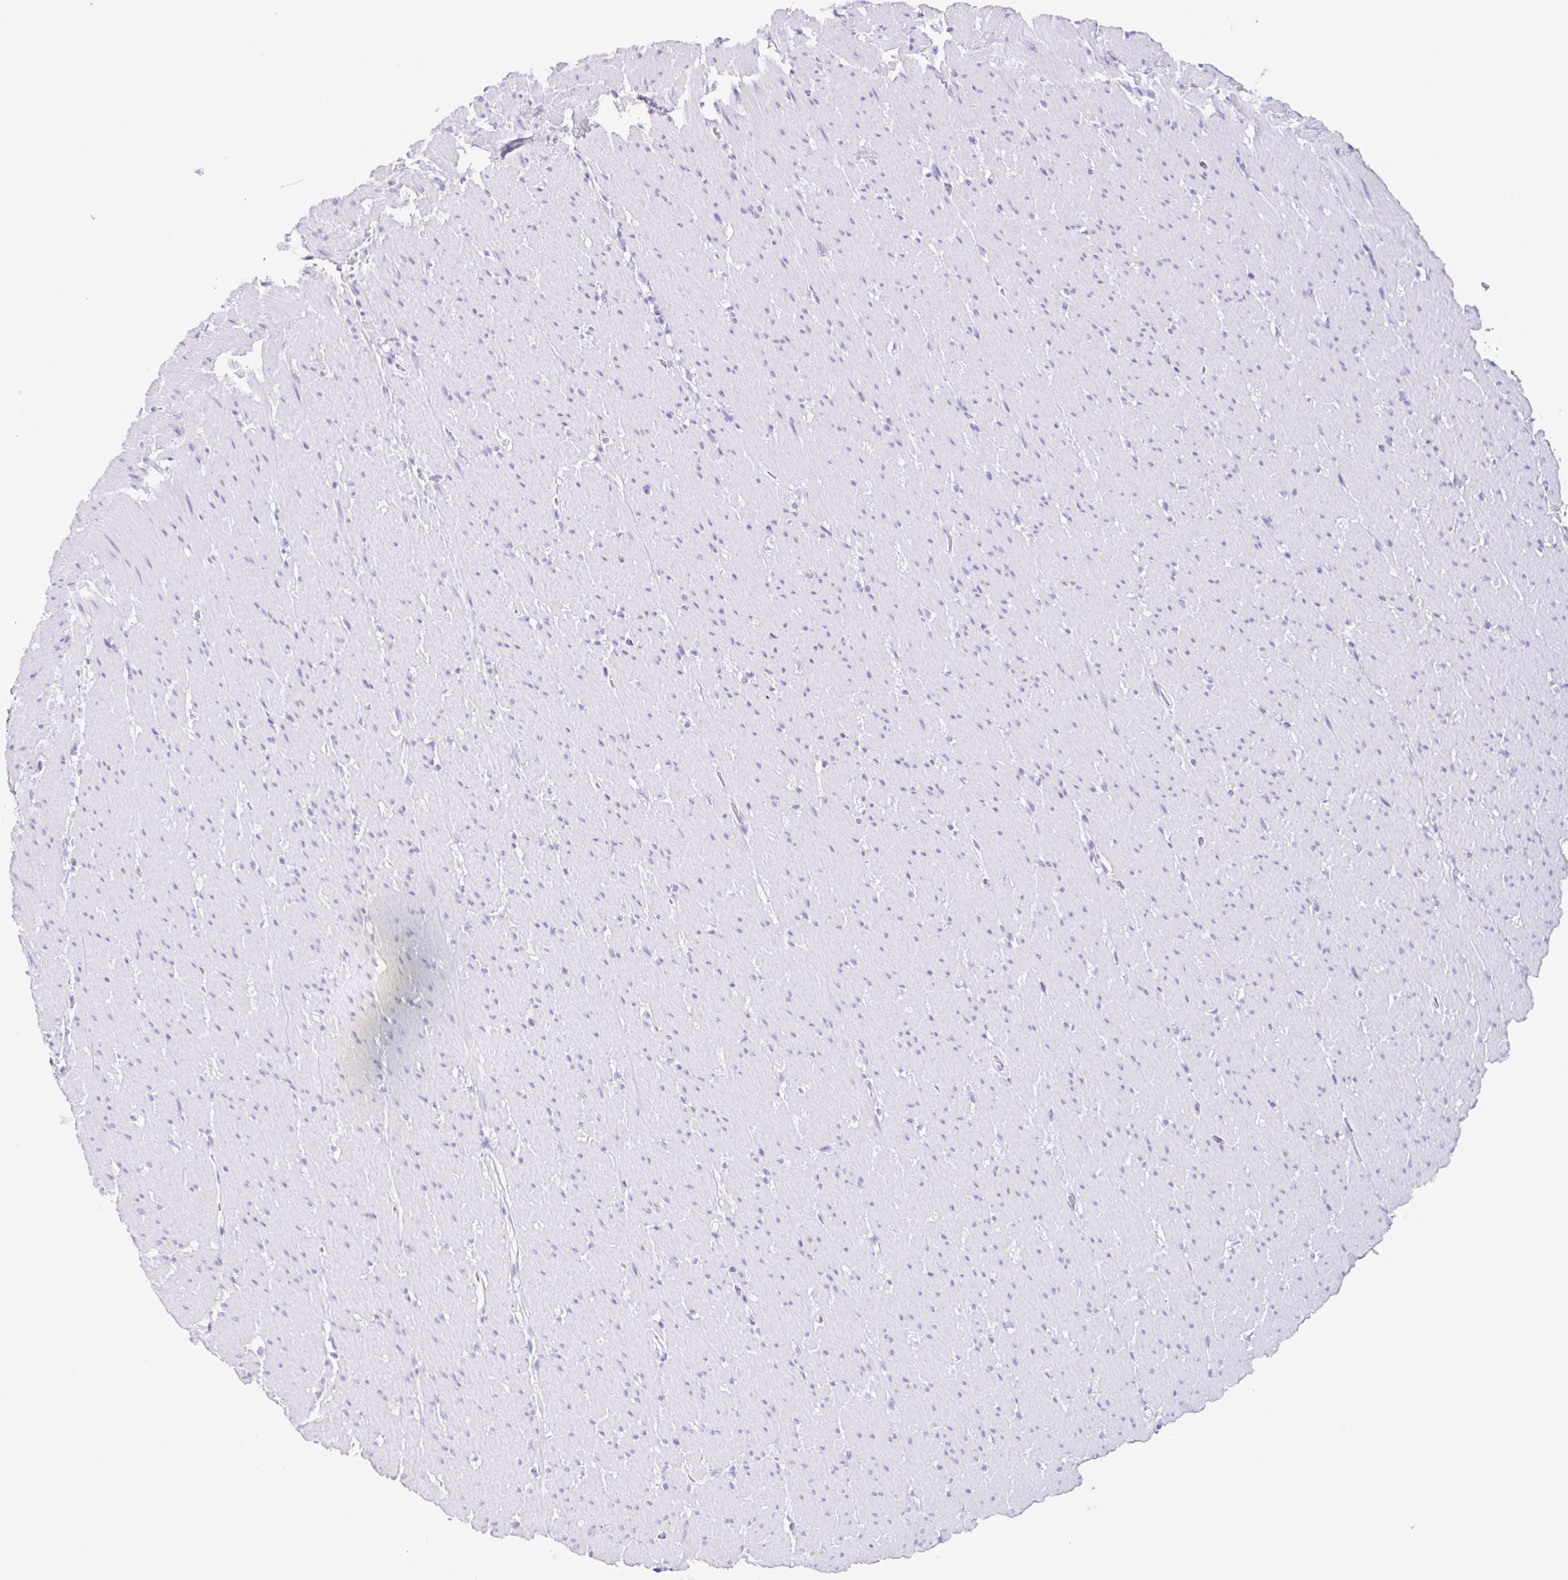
{"staining": {"intensity": "negative", "quantity": "none", "location": "none"}, "tissue": "smooth muscle", "cell_type": "Smooth muscle cells", "image_type": "normal", "snomed": [{"axis": "morphology", "description": "Normal tissue, NOS"}, {"axis": "topography", "description": "Smooth muscle"}, {"axis": "topography", "description": "Rectum"}], "caption": "Unremarkable smooth muscle was stained to show a protein in brown. There is no significant staining in smooth muscle cells. (Brightfield microscopy of DAB IHC at high magnification).", "gene": "CPA1", "patient": {"sex": "male", "age": 53}}